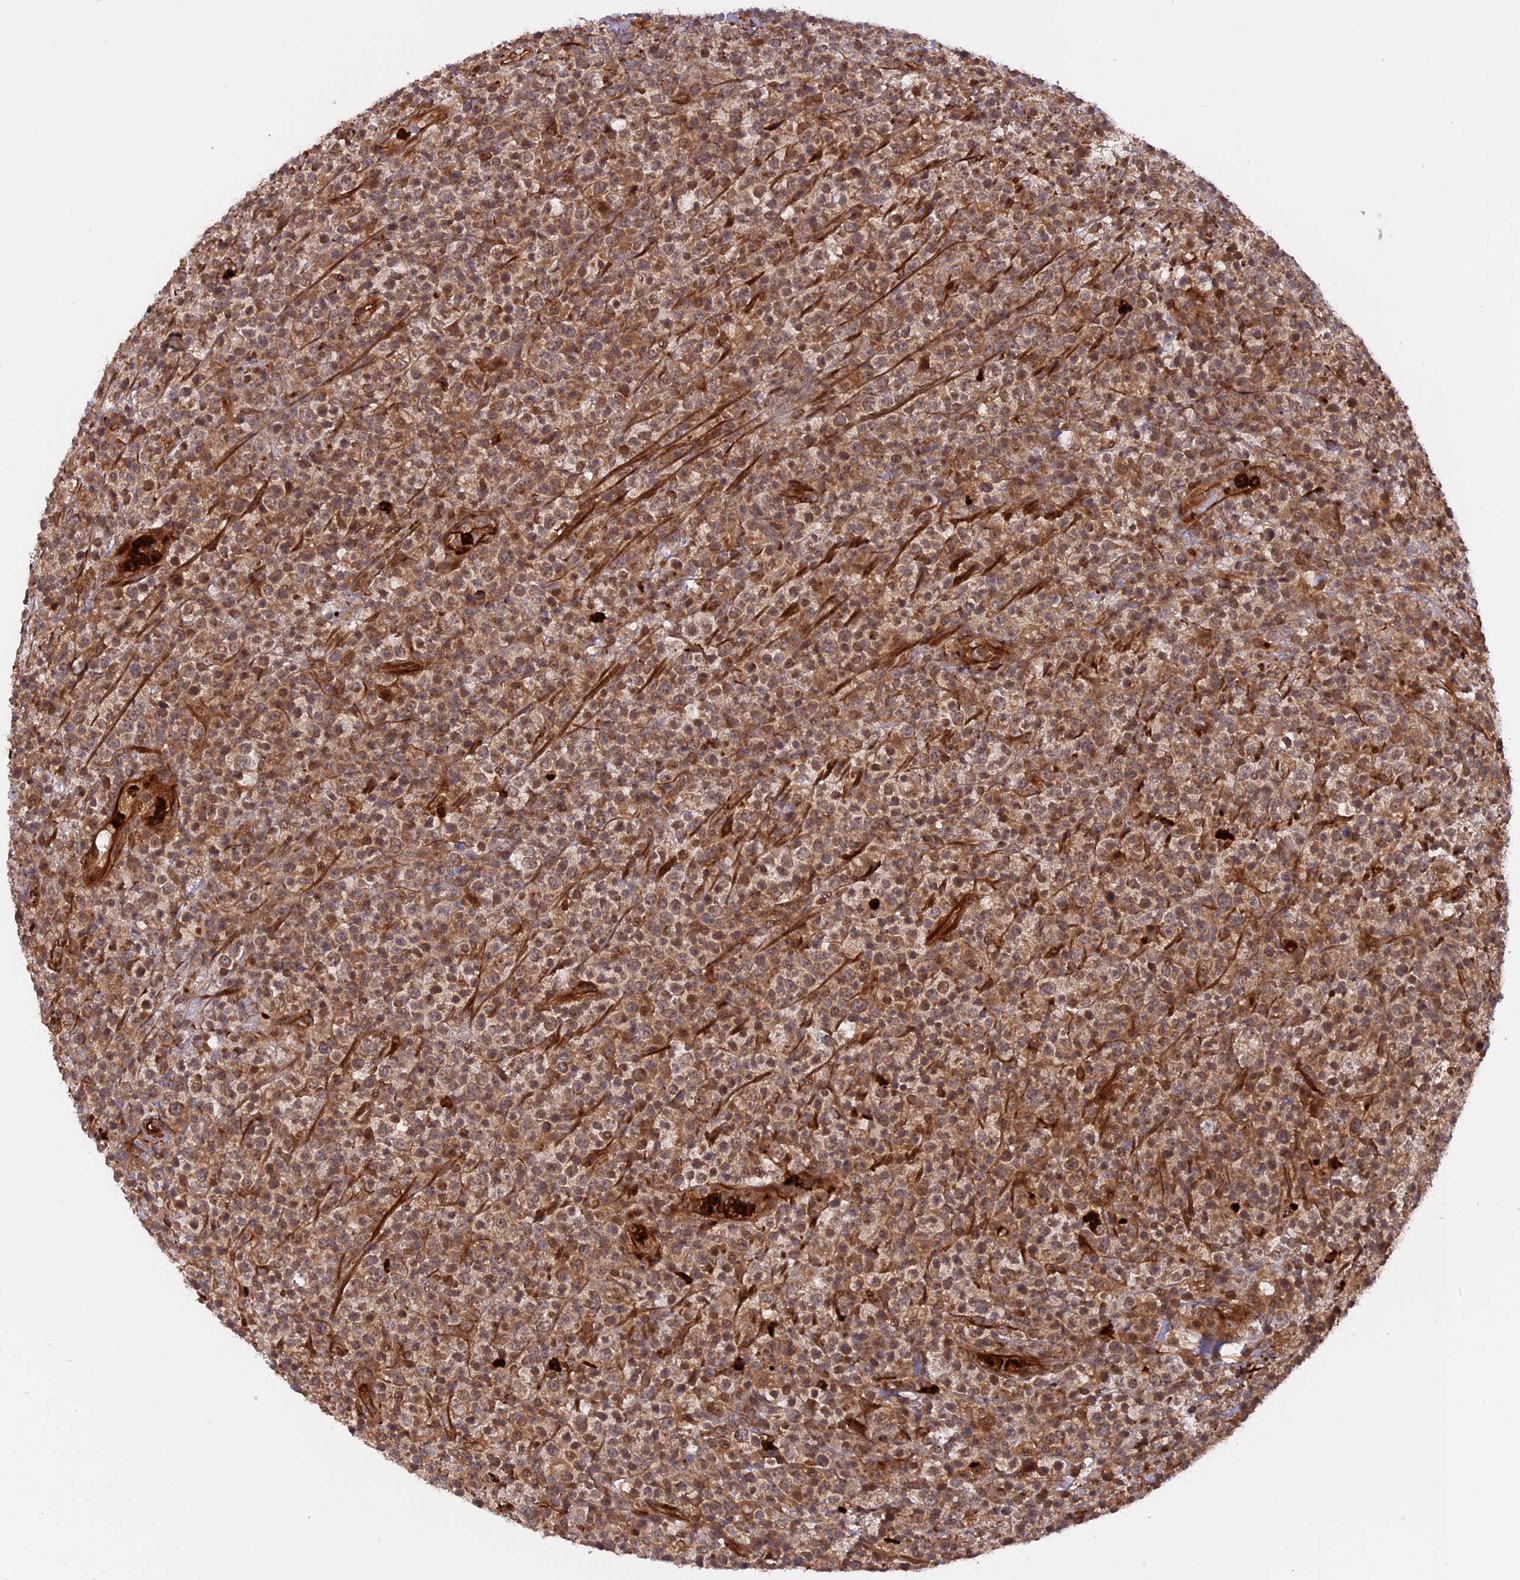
{"staining": {"intensity": "moderate", "quantity": ">75%", "location": "cytoplasmic/membranous"}, "tissue": "lymphoma", "cell_type": "Tumor cells", "image_type": "cancer", "snomed": [{"axis": "morphology", "description": "Malignant lymphoma, non-Hodgkin's type, High grade"}, {"axis": "topography", "description": "Colon"}], "caption": "Tumor cells exhibit medium levels of moderate cytoplasmic/membranous expression in about >75% of cells in human high-grade malignant lymphoma, non-Hodgkin's type. The protein is shown in brown color, while the nuclei are stained blue.", "gene": "PHLDB3", "patient": {"sex": "female", "age": 53}}